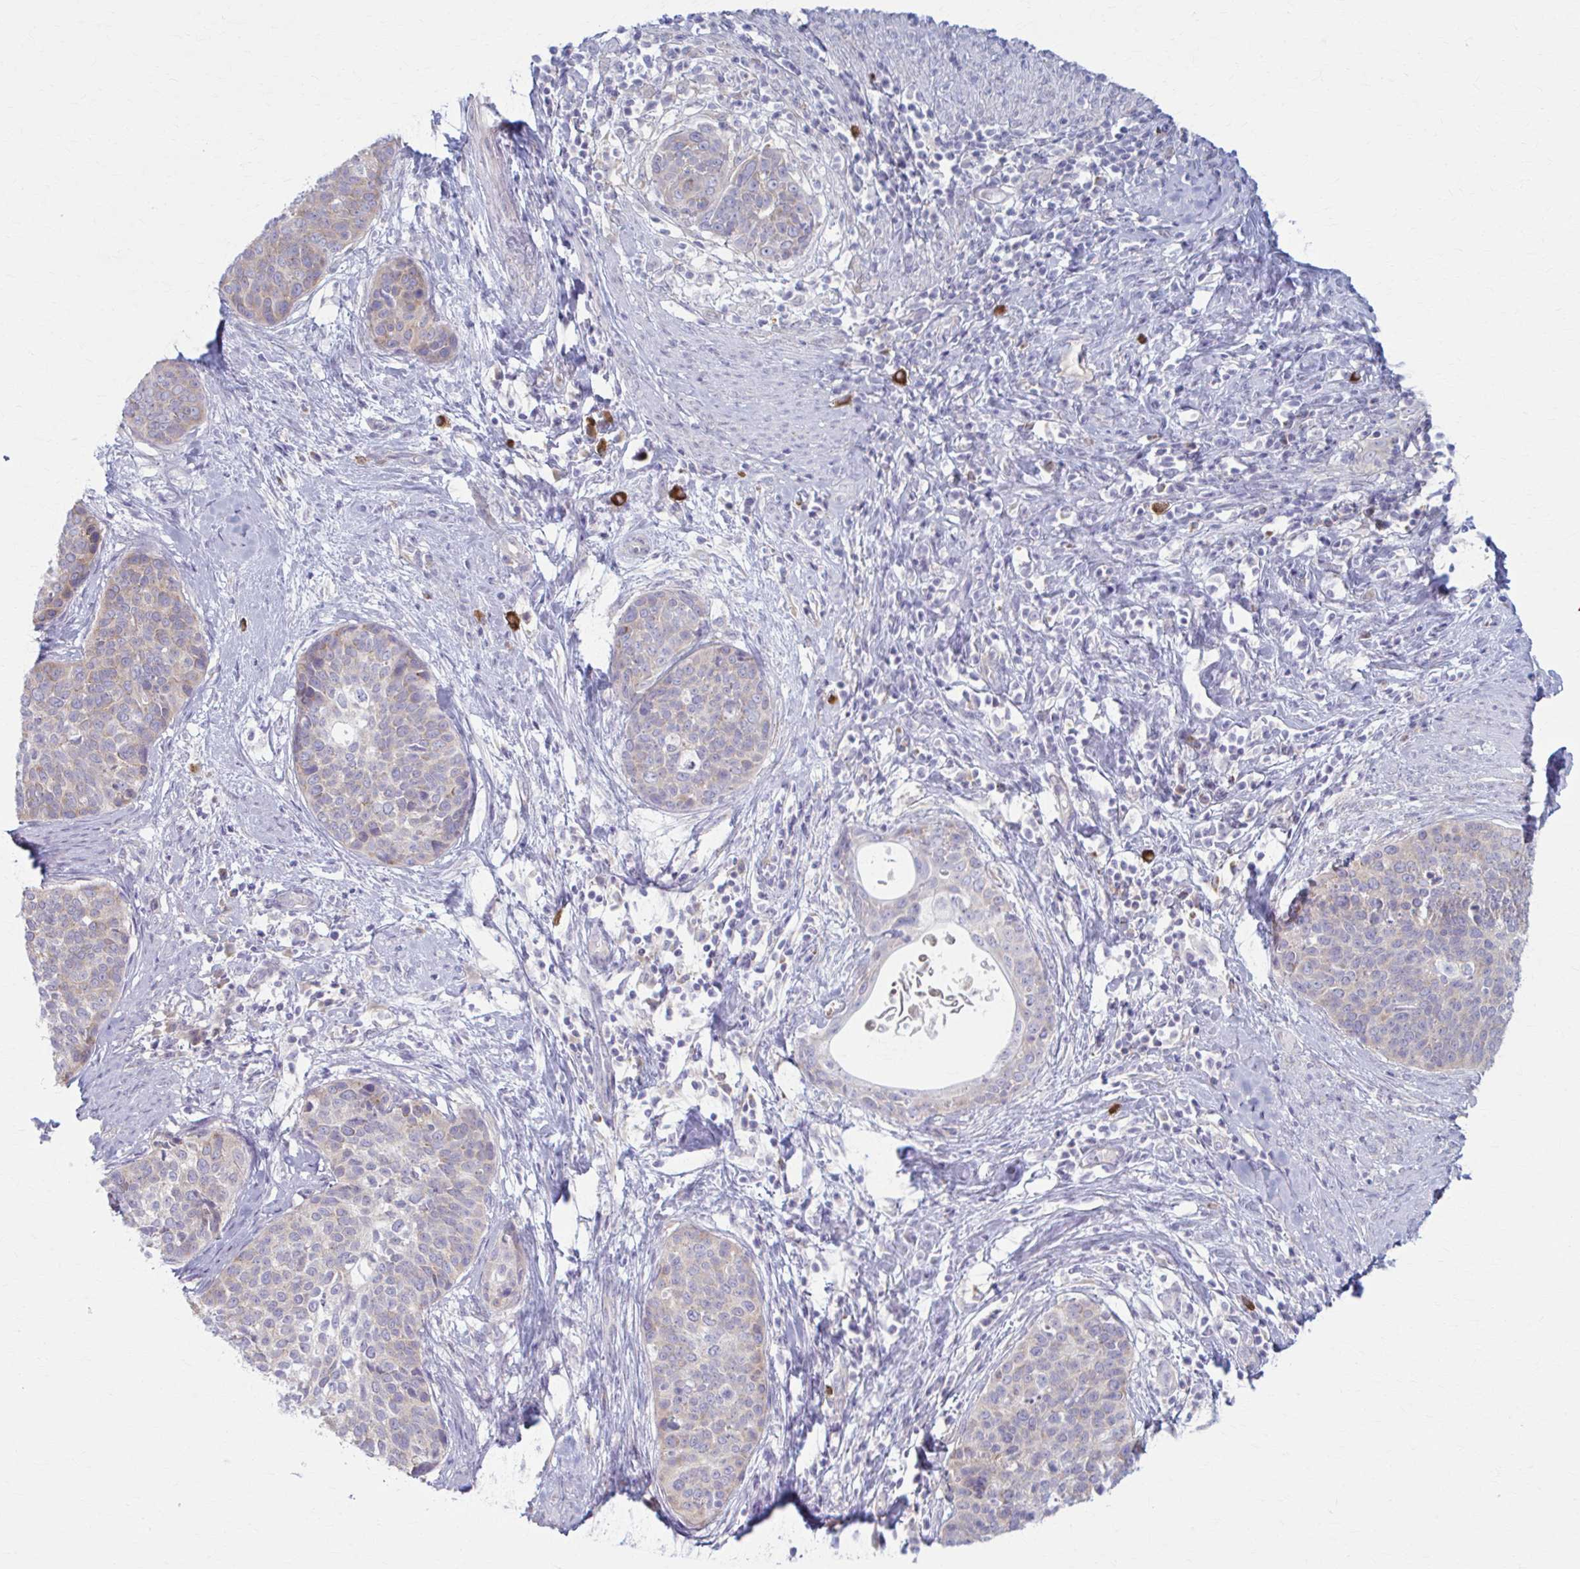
{"staining": {"intensity": "negative", "quantity": "none", "location": "none"}, "tissue": "cervical cancer", "cell_type": "Tumor cells", "image_type": "cancer", "snomed": [{"axis": "morphology", "description": "Squamous cell carcinoma, NOS"}, {"axis": "topography", "description": "Cervix"}], "caption": "High power microscopy image of an IHC micrograph of cervical cancer (squamous cell carcinoma), revealing no significant positivity in tumor cells.", "gene": "PRKRA", "patient": {"sex": "female", "age": 69}}